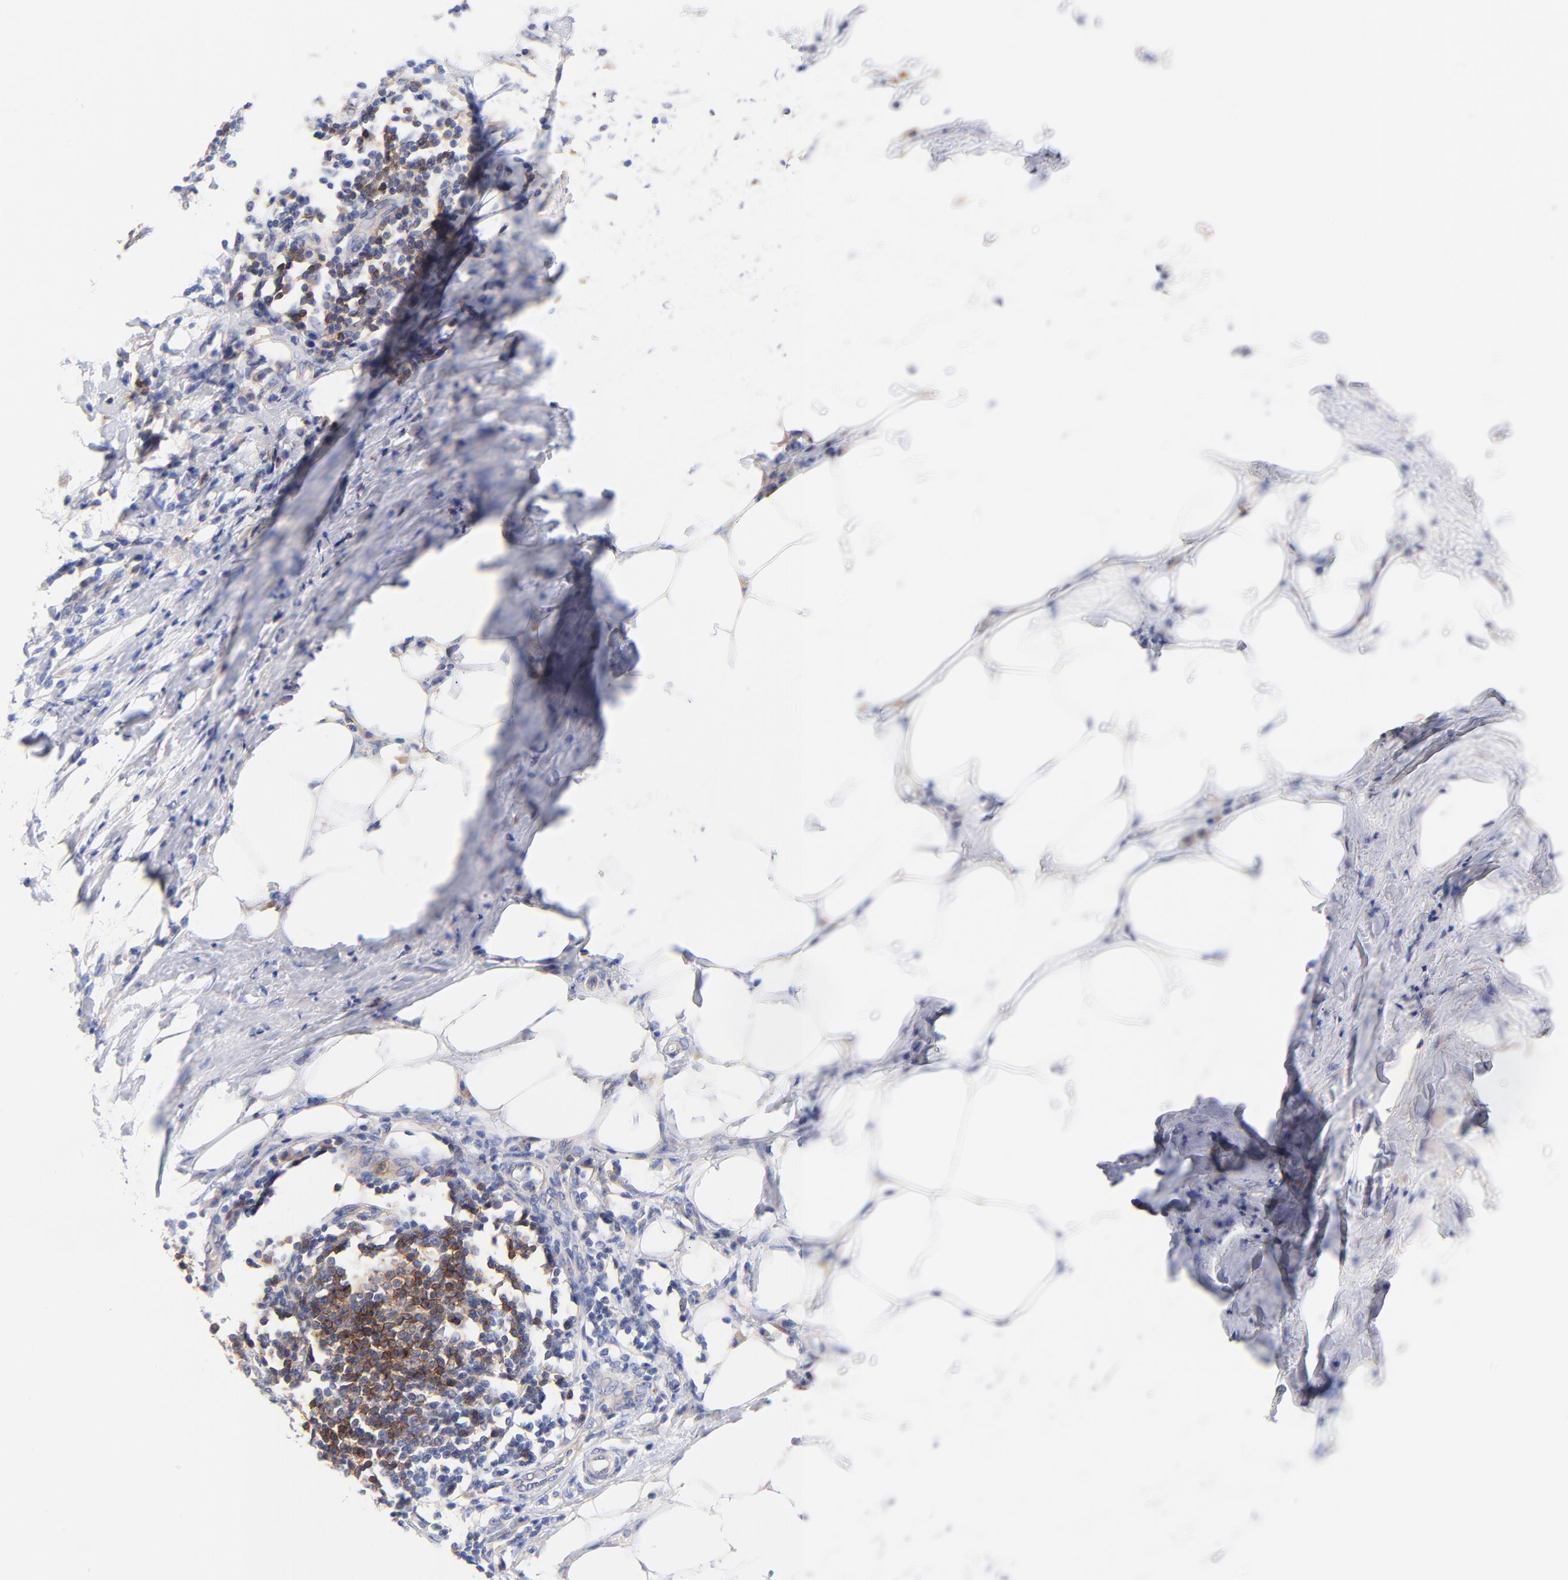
{"staining": {"intensity": "negative", "quantity": "none", "location": "none"}, "tissue": "urothelial cancer", "cell_type": "Tumor cells", "image_type": "cancer", "snomed": [{"axis": "morphology", "description": "Urothelial carcinoma, High grade"}, {"axis": "topography", "description": "Urinary bladder"}], "caption": "Tumor cells show no significant protein staining in urothelial cancer.", "gene": "TNFRSF13C", "patient": {"sex": "male", "age": 61}}